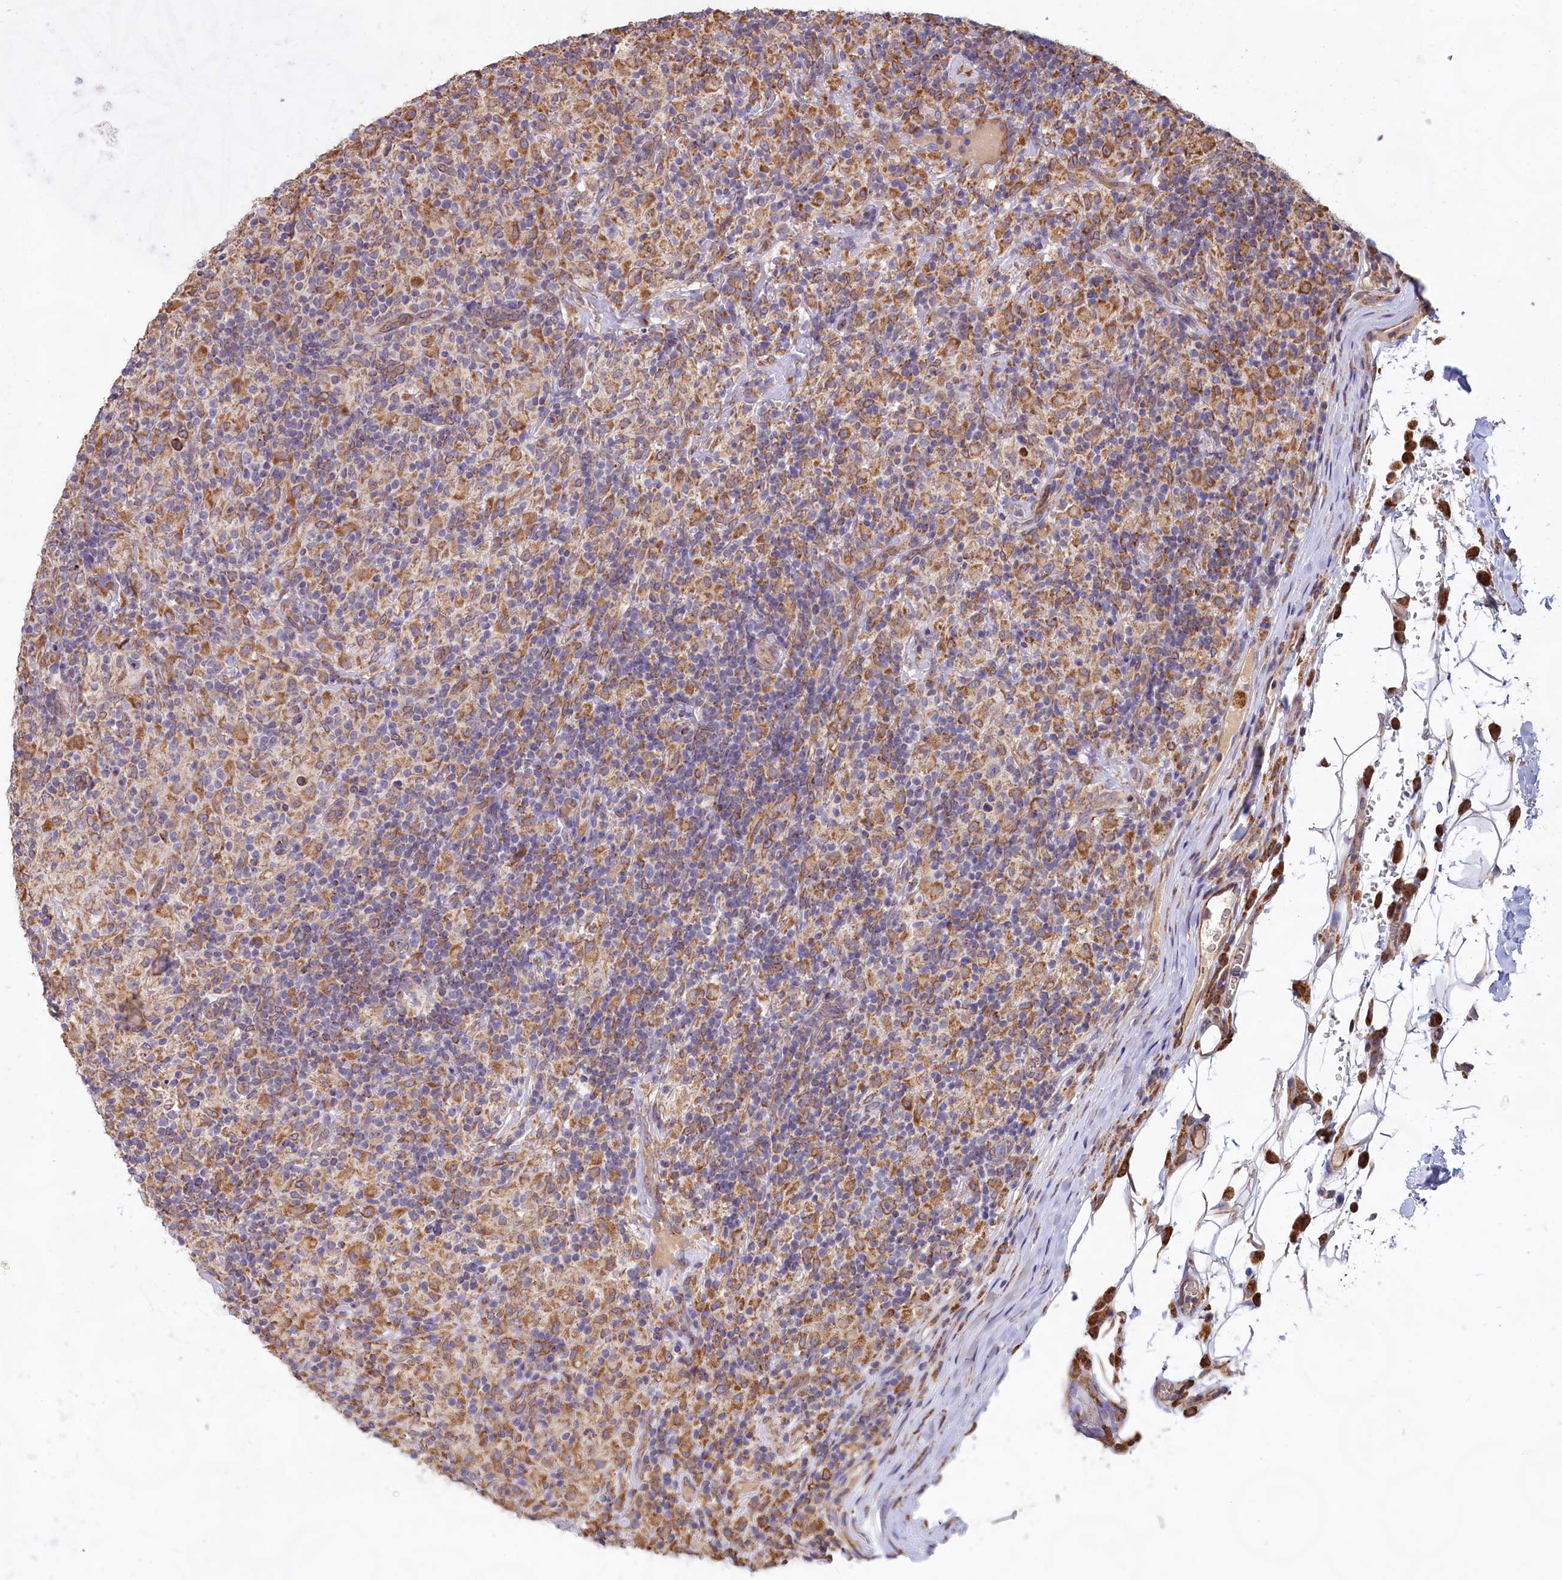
{"staining": {"intensity": "moderate", "quantity": ">75%", "location": "cytoplasmic/membranous"}, "tissue": "lymphoma", "cell_type": "Tumor cells", "image_type": "cancer", "snomed": [{"axis": "morphology", "description": "Hodgkin's disease, NOS"}, {"axis": "topography", "description": "Lymph node"}], "caption": "Immunohistochemistry (IHC) staining of Hodgkin's disease, which exhibits medium levels of moderate cytoplasmic/membranous positivity in approximately >75% of tumor cells indicating moderate cytoplasmic/membranous protein staining. The staining was performed using DAB (brown) for protein detection and nuclei were counterstained in hematoxylin (blue).", "gene": "TBC1D19", "patient": {"sex": "male", "age": 70}}